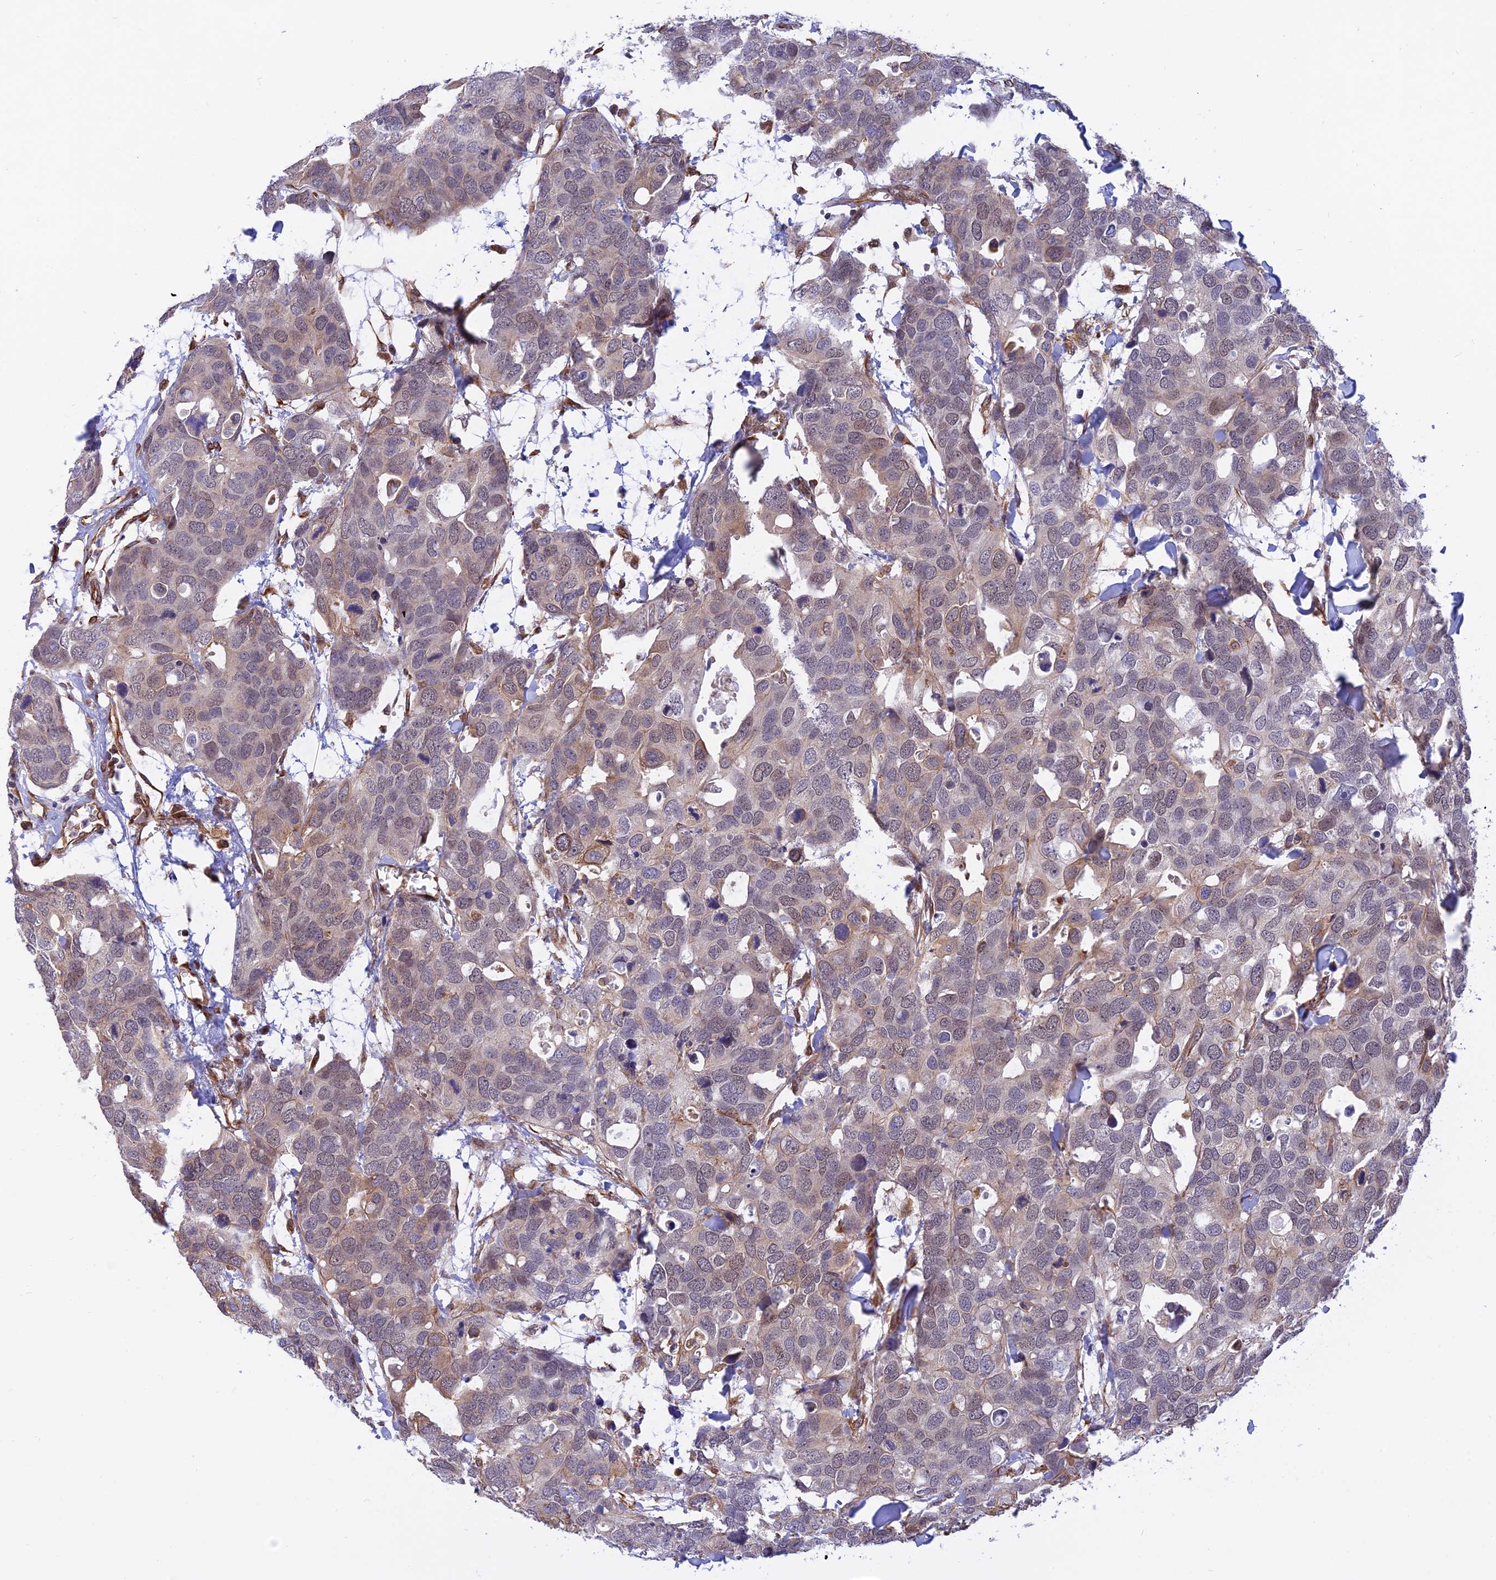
{"staining": {"intensity": "weak", "quantity": "<25%", "location": "cytoplasmic/membranous,nuclear"}, "tissue": "breast cancer", "cell_type": "Tumor cells", "image_type": "cancer", "snomed": [{"axis": "morphology", "description": "Duct carcinoma"}, {"axis": "topography", "description": "Breast"}], "caption": "DAB immunohistochemical staining of human breast cancer demonstrates no significant positivity in tumor cells.", "gene": "PAGR1", "patient": {"sex": "female", "age": 83}}